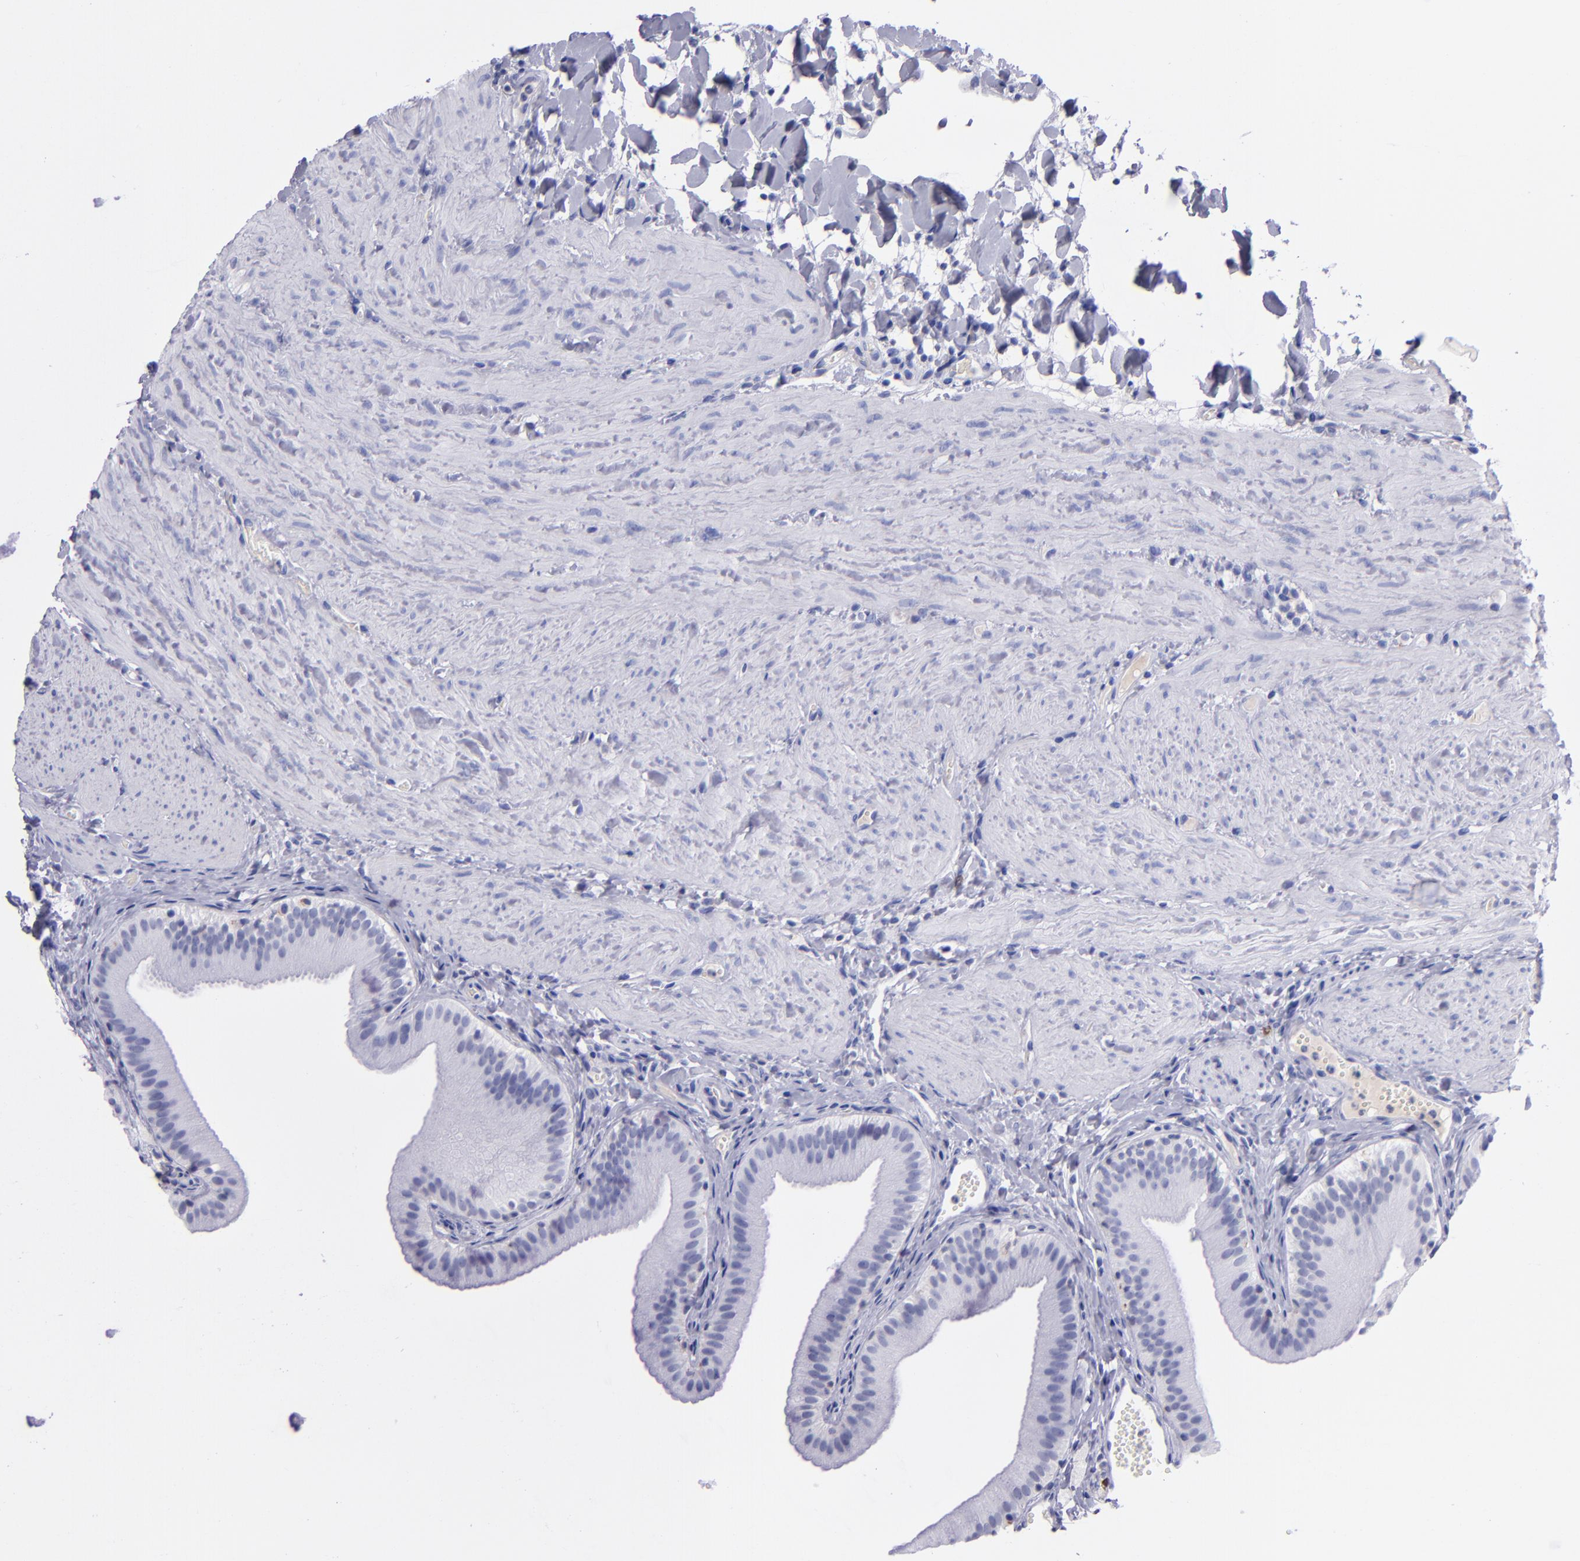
{"staining": {"intensity": "negative", "quantity": "none", "location": "none"}, "tissue": "gallbladder", "cell_type": "Glandular cells", "image_type": "normal", "snomed": [{"axis": "morphology", "description": "Normal tissue, NOS"}, {"axis": "topography", "description": "Gallbladder"}], "caption": "A micrograph of gallbladder stained for a protein shows no brown staining in glandular cells.", "gene": "CD37", "patient": {"sex": "female", "age": 24}}